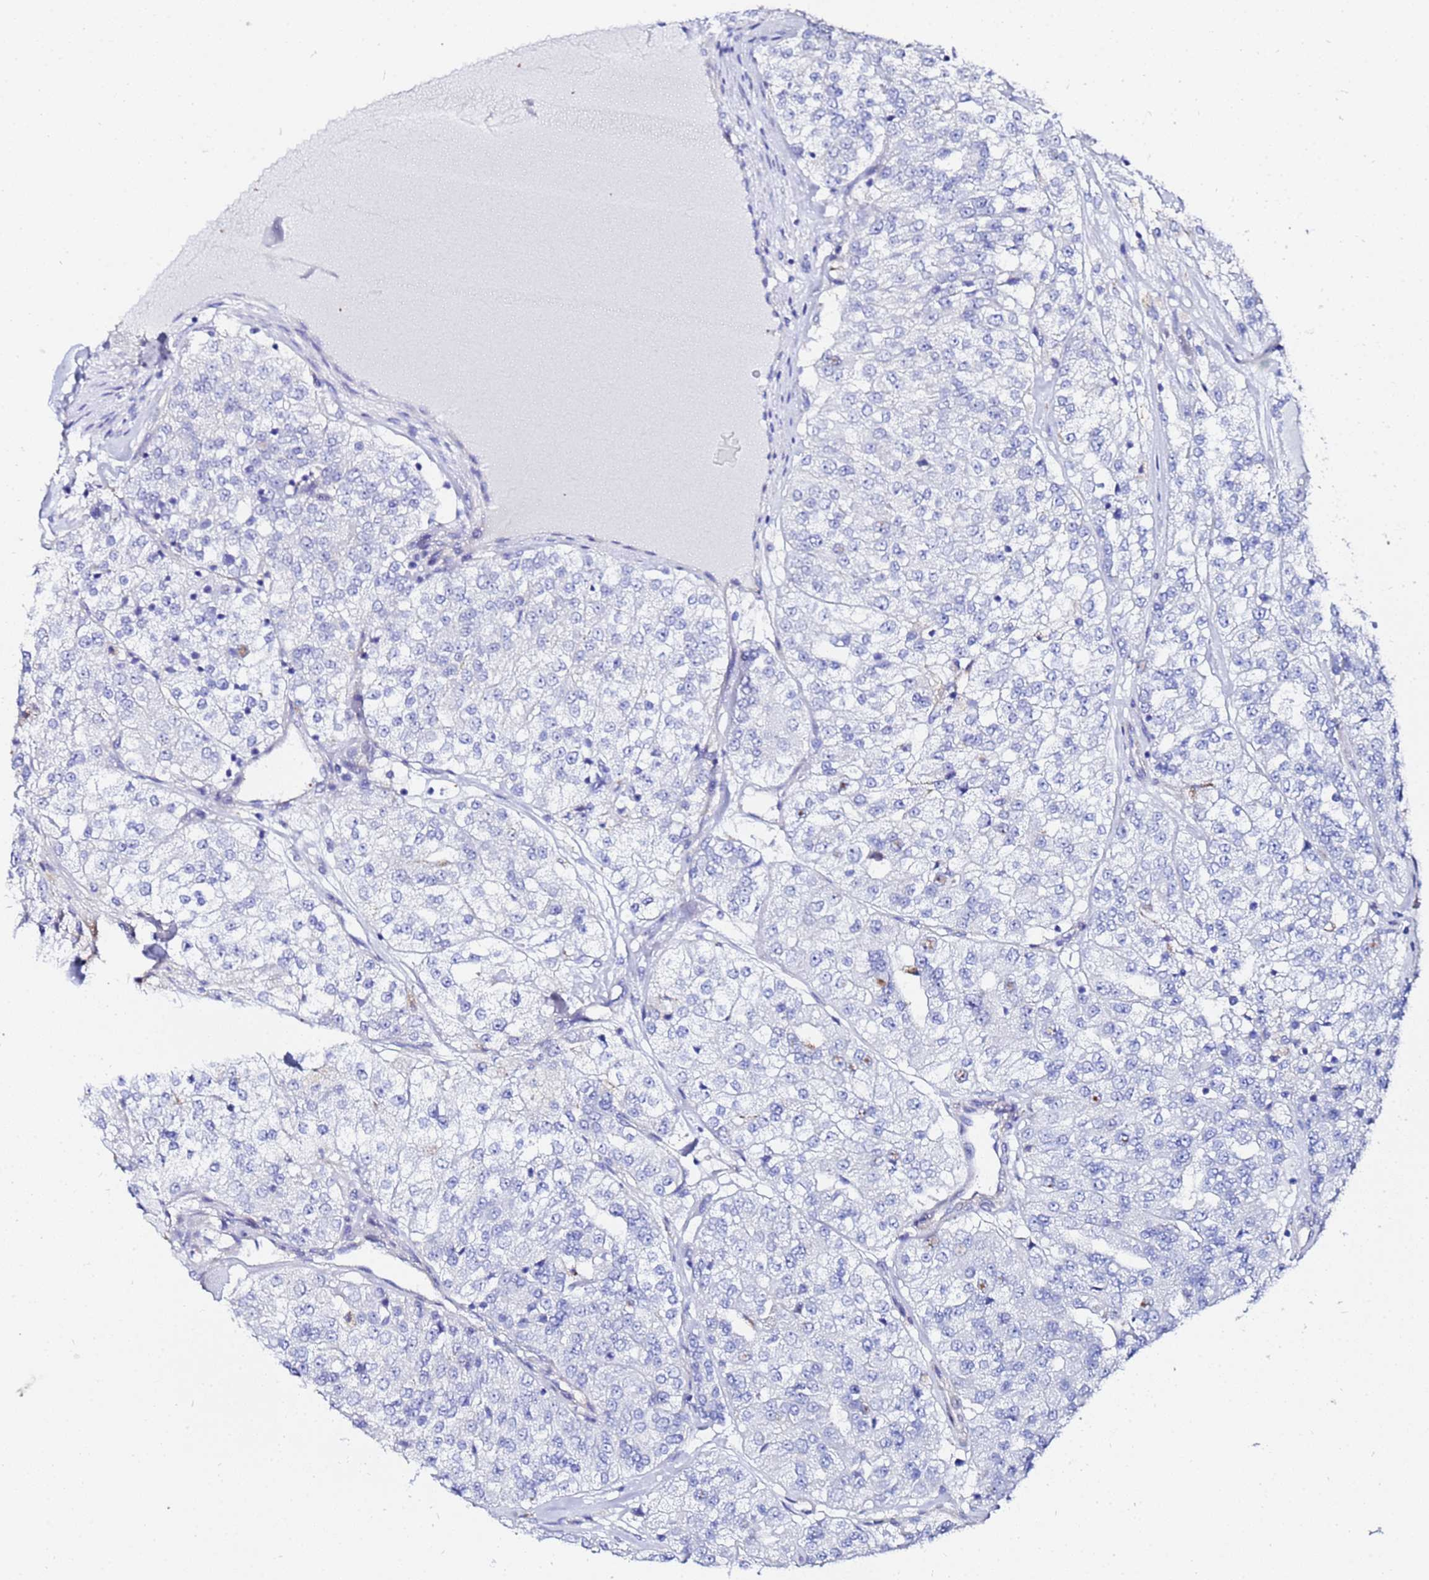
{"staining": {"intensity": "negative", "quantity": "none", "location": "none"}, "tissue": "renal cancer", "cell_type": "Tumor cells", "image_type": "cancer", "snomed": [{"axis": "morphology", "description": "Adenocarcinoma, NOS"}, {"axis": "topography", "description": "Kidney"}], "caption": "Immunohistochemistry (IHC) micrograph of human renal adenocarcinoma stained for a protein (brown), which demonstrates no positivity in tumor cells. (Brightfield microscopy of DAB immunohistochemistry (IHC) at high magnification).", "gene": "ZNF26", "patient": {"sex": "female", "age": 63}}